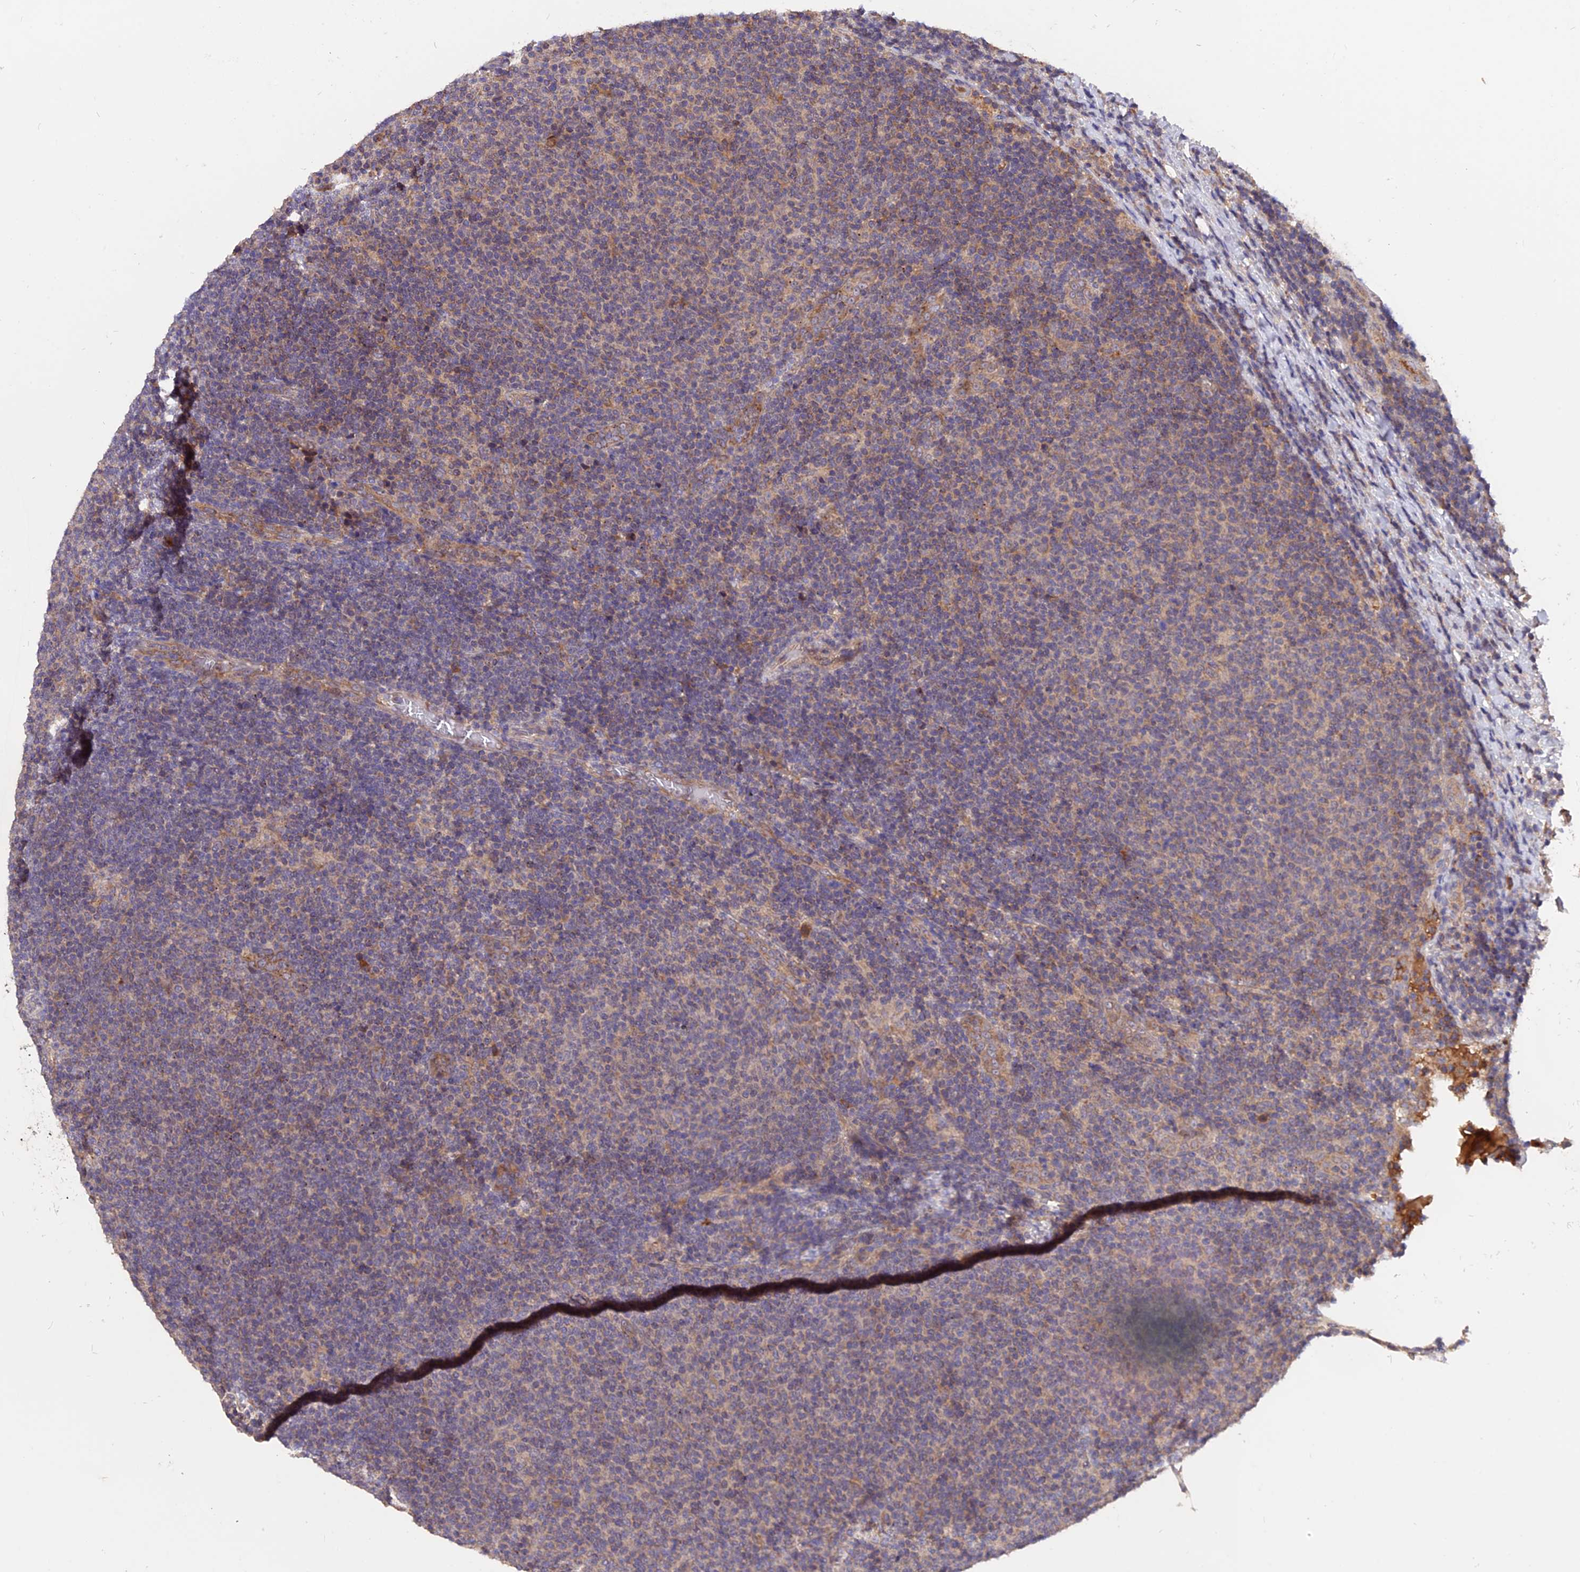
{"staining": {"intensity": "weak", "quantity": "25%-75%", "location": "cytoplasmic/membranous"}, "tissue": "lymphoma", "cell_type": "Tumor cells", "image_type": "cancer", "snomed": [{"axis": "morphology", "description": "Malignant lymphoma, non-Hodgkin's type, Low grade"}, {"axis": "topography", "description": "Lymph node"}], "caption": "Lymphoma was stained to show a protein in brown. There is low levels of weak cytoplasmic/membranous staining in approximately 25%-75% of tumor cells.", "gene": "MARK4", "patient": {"sex": "male", "age": 66}}